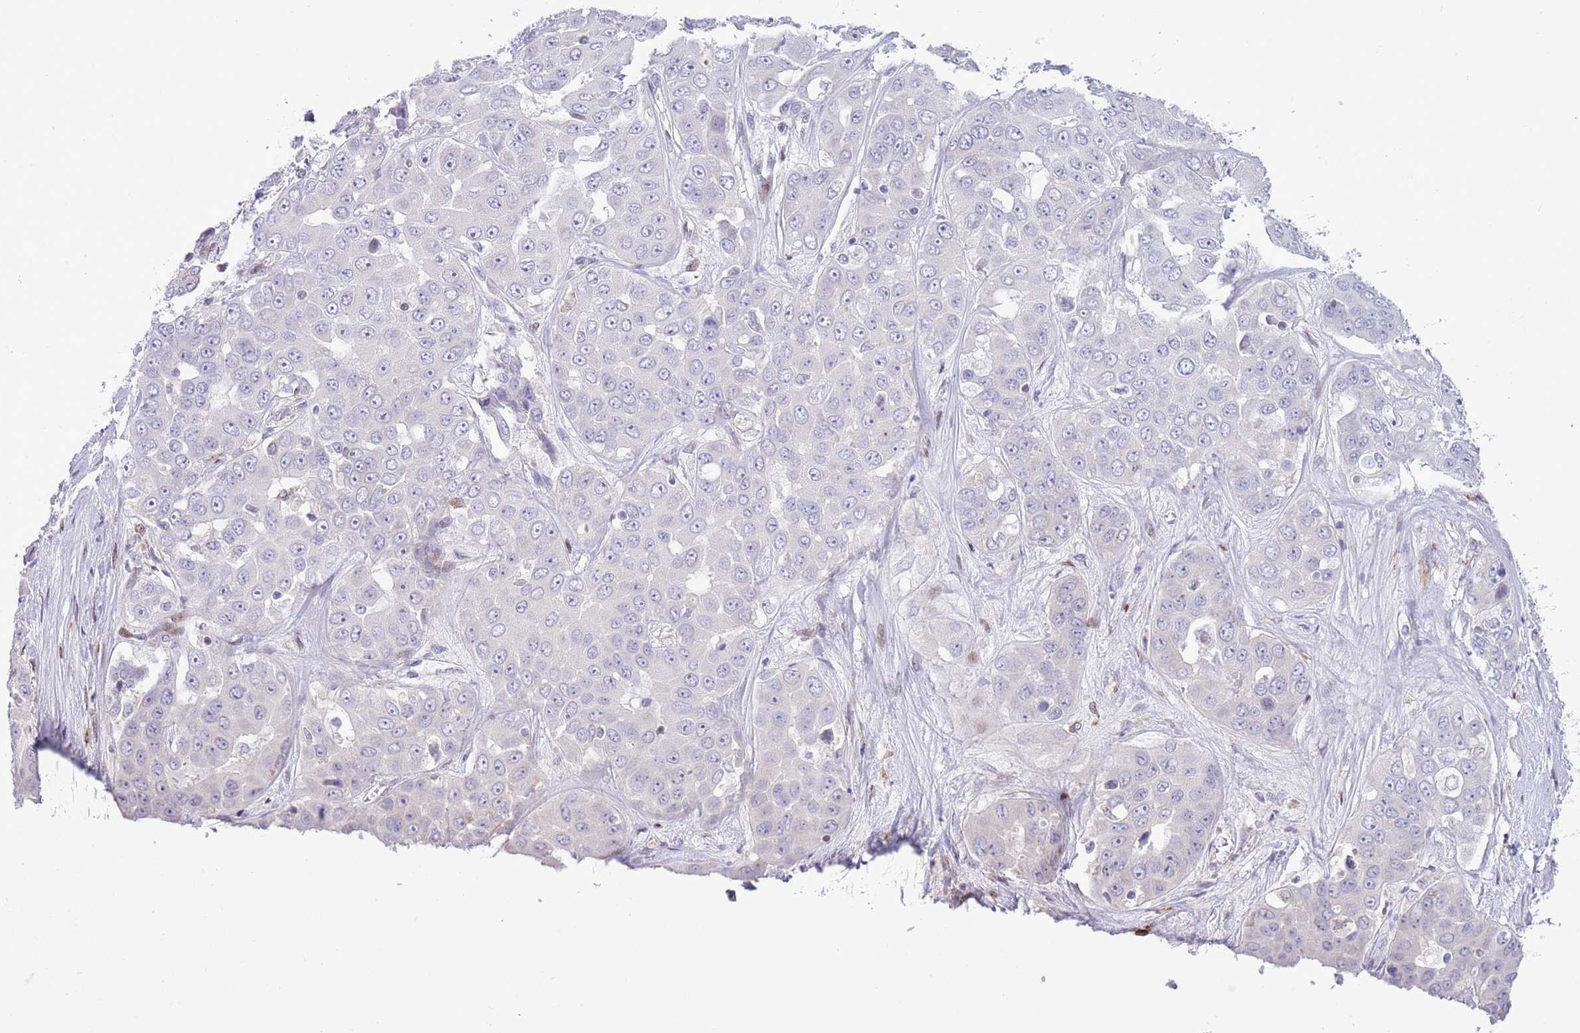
{"staining": {"intensity": "negative", "quantity": "none", "location": "none"}, "tissue": "liver cancer", "cell_type": "Tumor cells", "image_type": "cancer", "snomed": [{"axis": "morphology", "description": "Cholangiocarcinoma"}, {"axis": "topography", "description": "Liver"}], "caption": "Immunohistochemical staining of human liver cancer demonstrates no significant positivity in tumor cells.", "gene": "ANO8", "patient": {"sex": "female", "age": 52}}